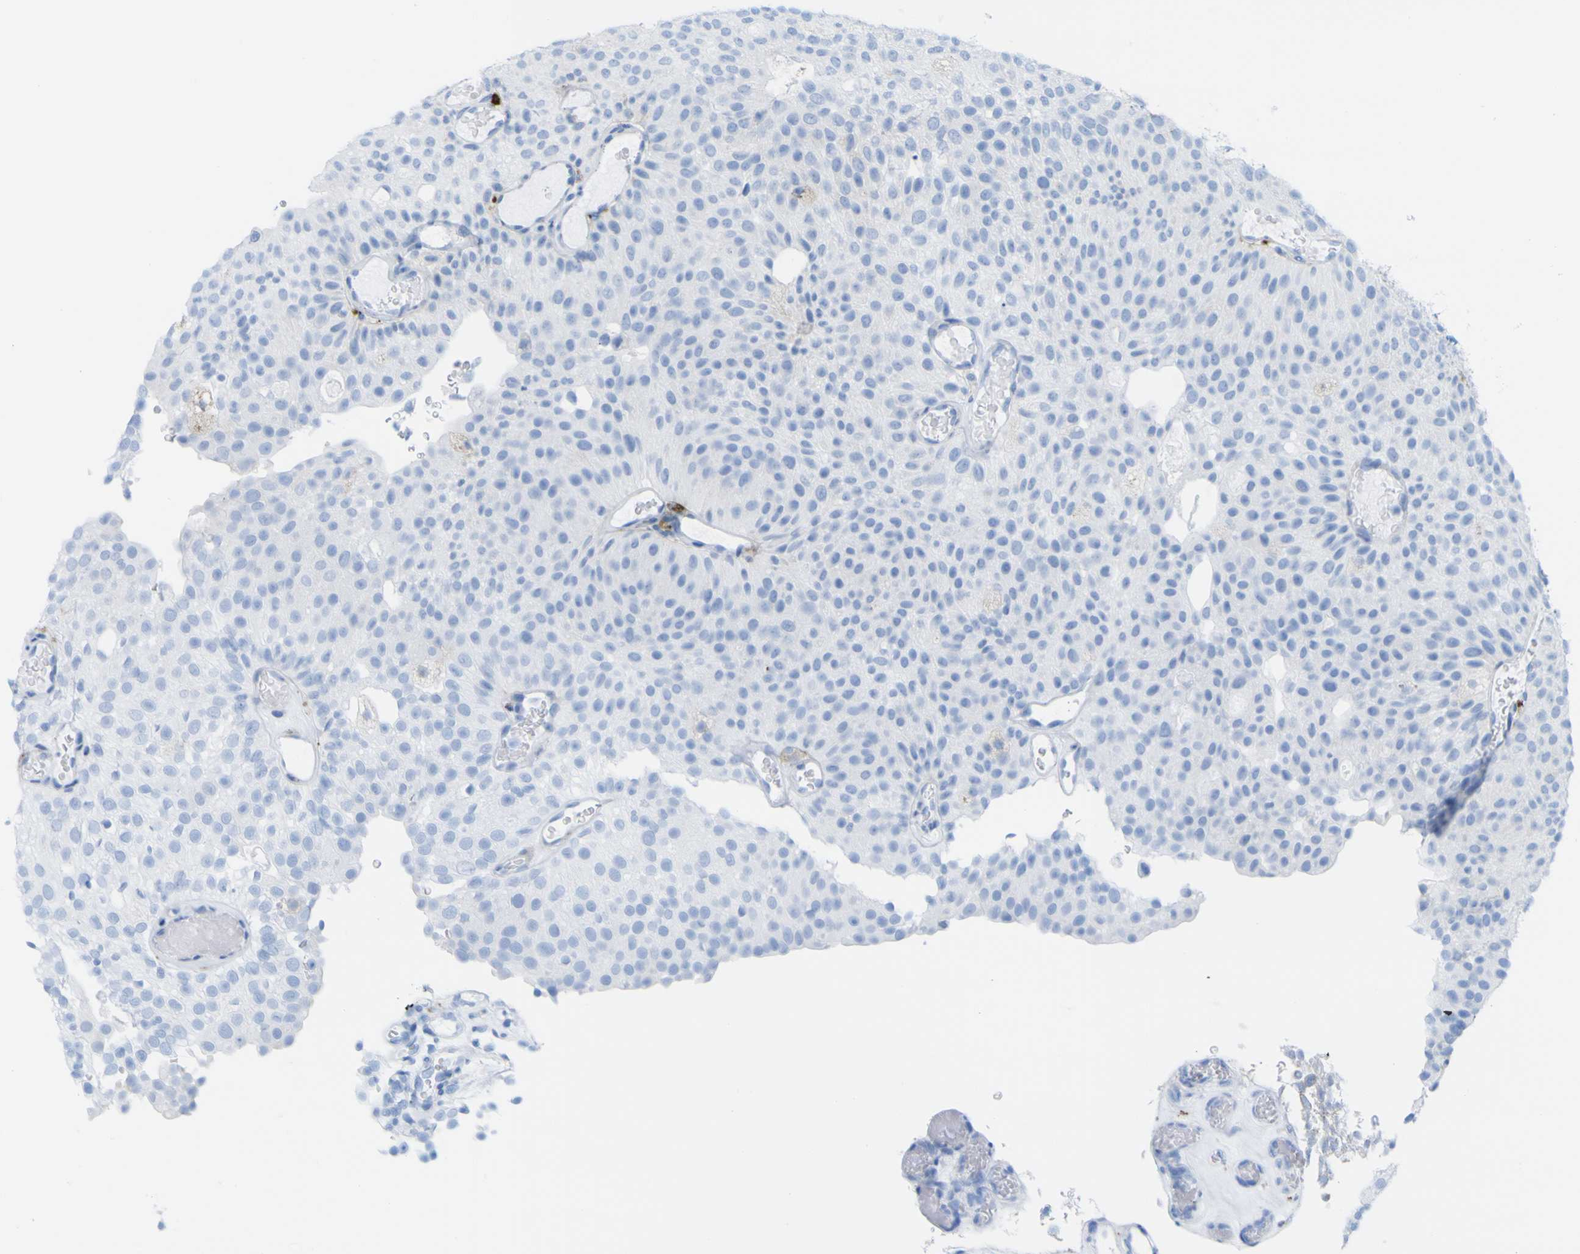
{"staining": {"intensity": "negative", "quantity": "none", "location": "none"}, "tissue": "urothelial cancer", "cell_type": "Tumor cells", "image_type": "cancer", "snomed": [{"axis": "morphology", "description": "Urothelial carcinoma, Low grade"}, {"axis": "topography", "description": "Urinary bladder"}], "caption": "Tumor cells show no significant protein positivity in urothelial cancer.", "gene": "PLD3", "patient": {"sex": "male", "age": 78}}